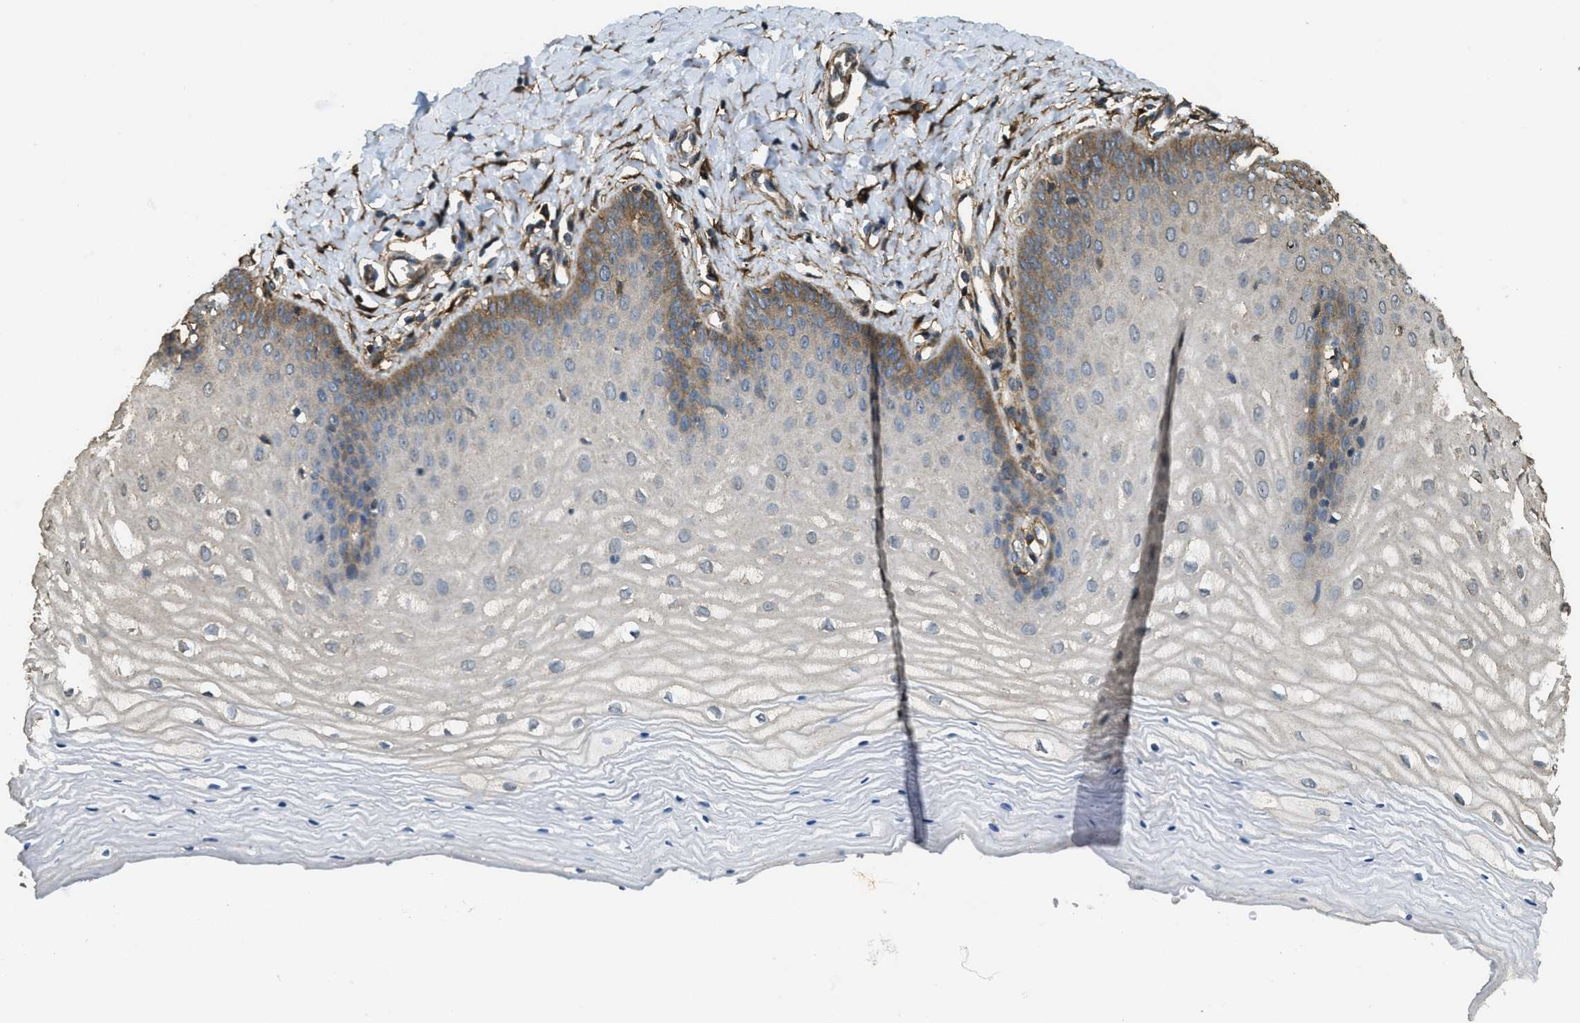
{"staining": {"intensity": "moderate", "quantity": "25%-75%", "location": "cytoplasmic/membranous"}, "tissue": "cervix", "cell_type": "Squamous epithelial cells", "image_type": "normal", "snomed": [{"axis": "morphology", "description": "Normal tissue, NOS"}, {"axis": "topography", "description": "Cervix"}], "caption": "The immunohistochemical stain highlights moderate cytoplasmic/membranous expression in squamous epithelial cells of unremarkable cervix. The staining is performed using DAB brown chromogen to label protein expression. The nuclei are counter-stained blue using hematoxylin.", "gene": "CD276", "patient": {"sex": "female", "age": 55}}